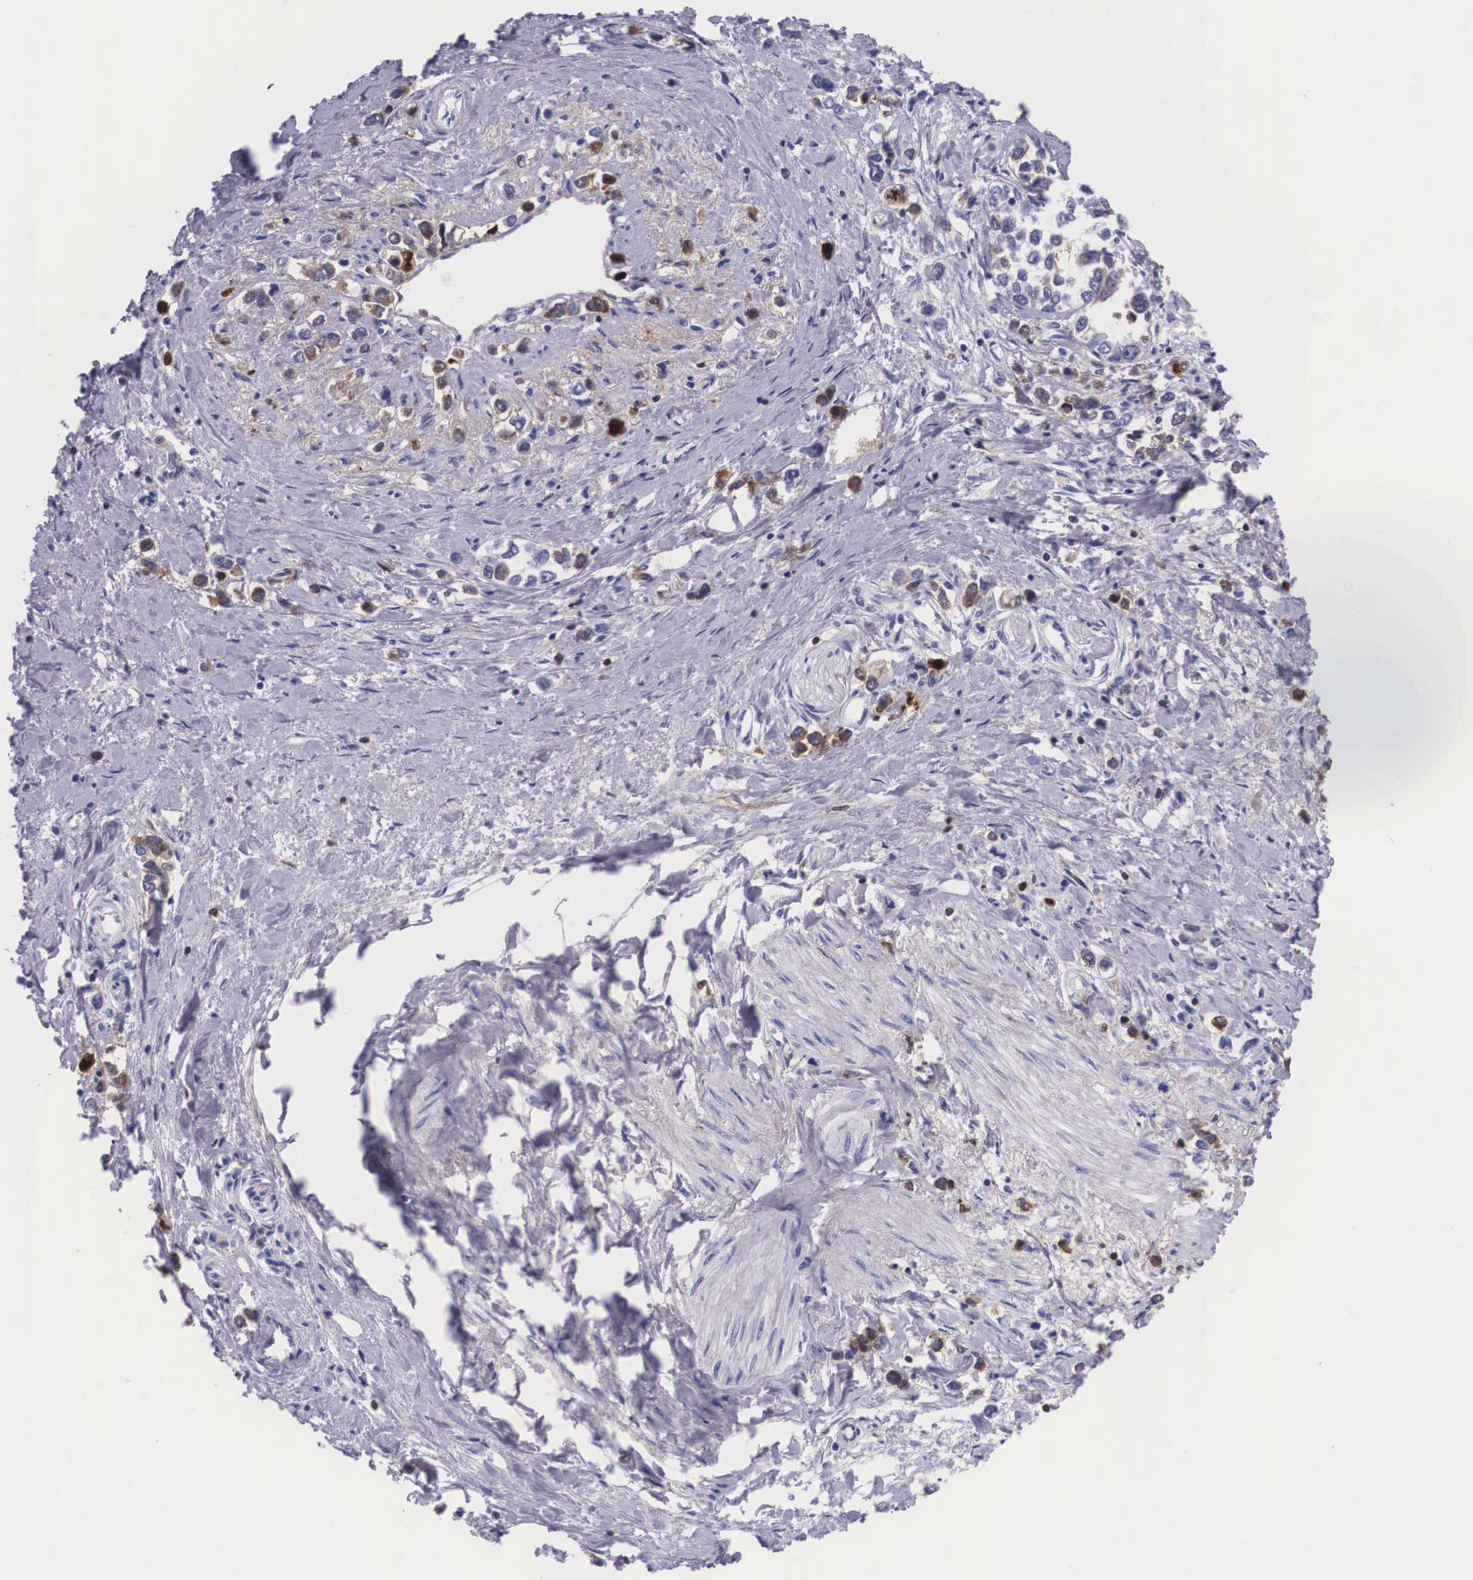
{"staining": {"intensity": "negative", "quantity": "none", "location": "none"}, "tissue": "stomach cancer", "cell_type": "Tumor cells", "image_type": "cancer", "snomed": [{"axis": "morphology", "description": "Adenocarcinoma, NOS"}, {"axis": "topography", "description": "Stomach, upper"}], "caption": "An immunohistochemistry (IHC) photomicrograph of stomach adenocarcinoma is shown. There is no staining in tumor cells of stomach adenocarcinoma.", "gene": "PLG", "patient": {"sex": "male", "age": 76}}